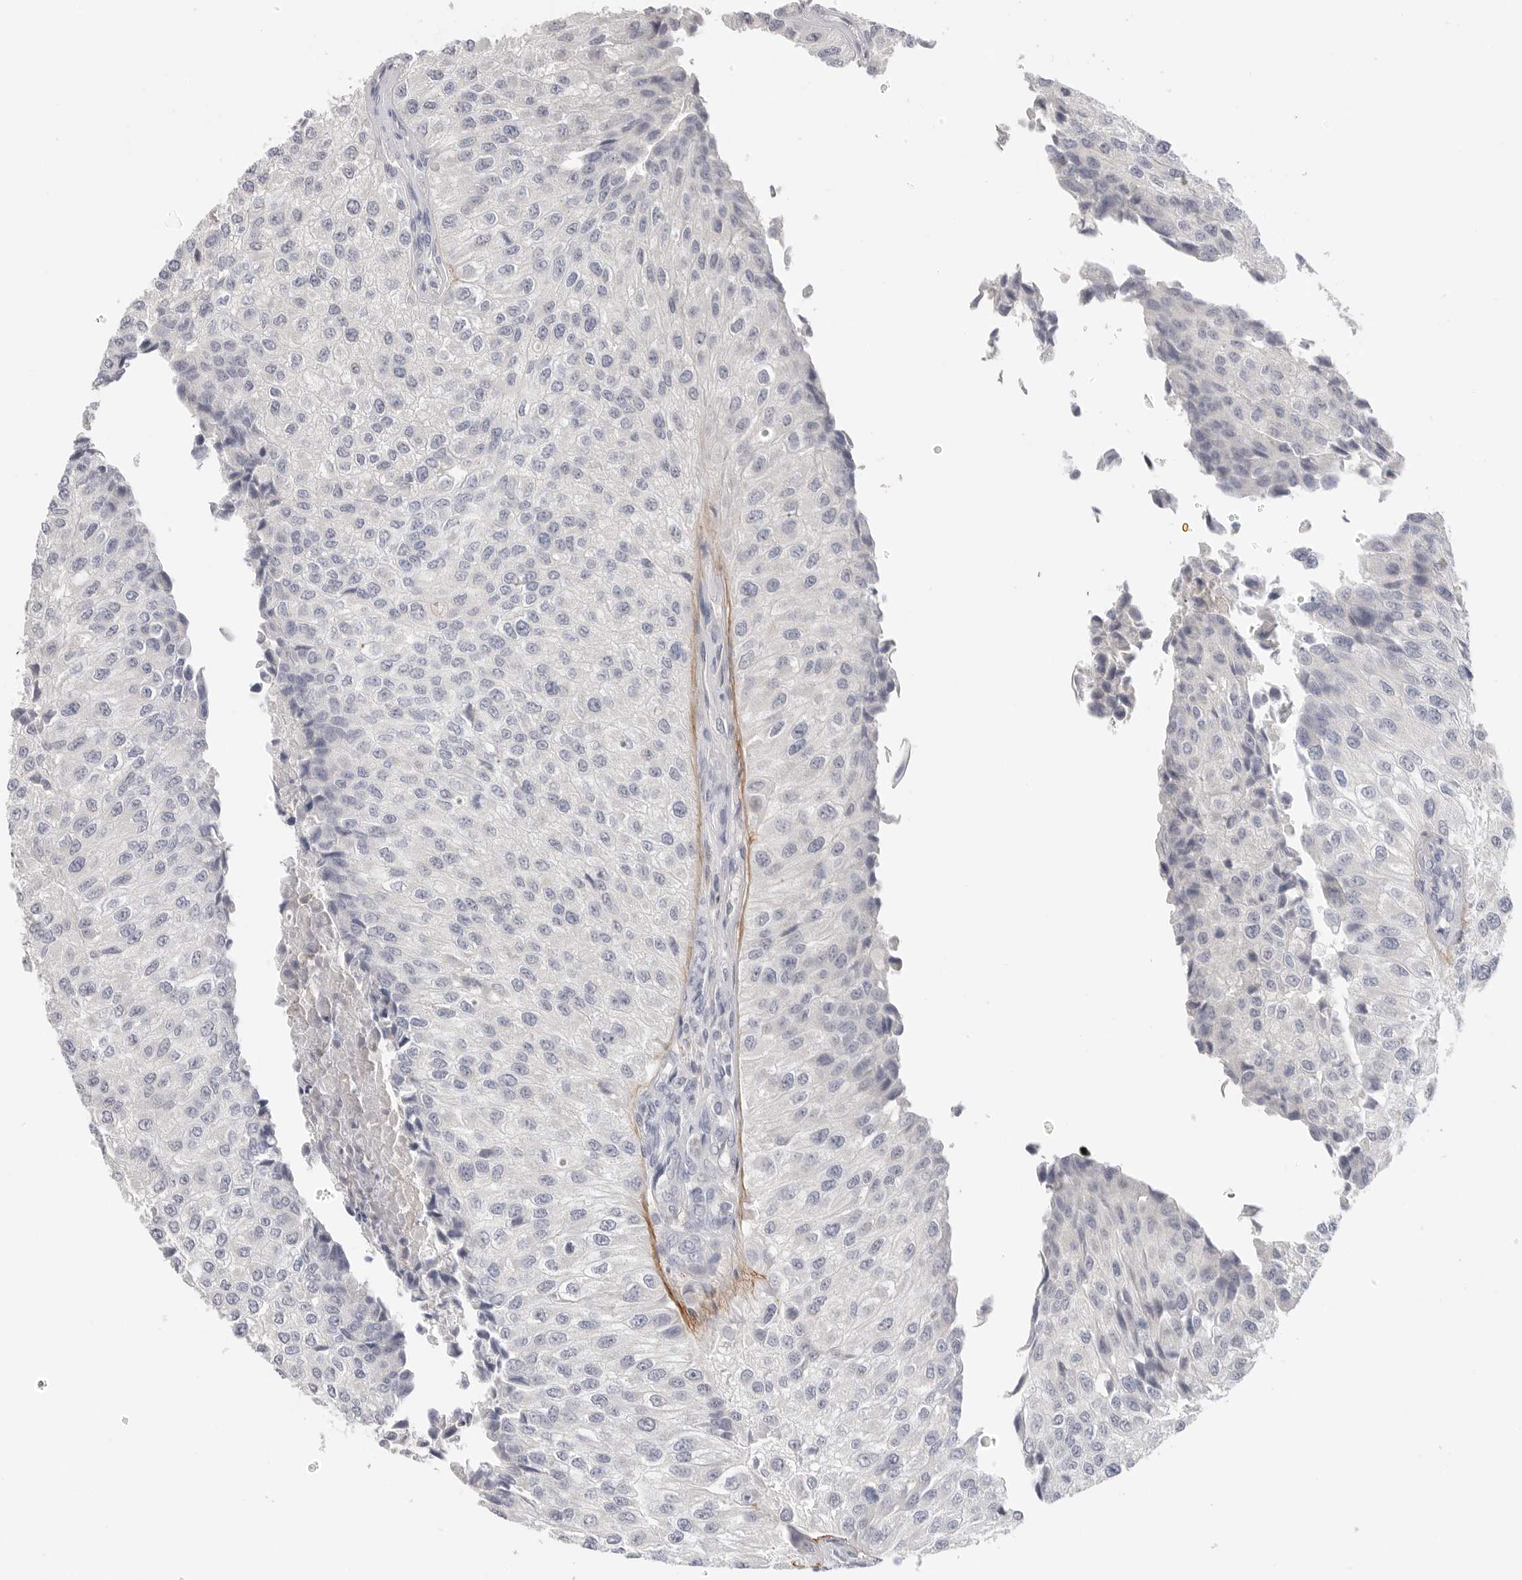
{"staining": {"intensity": "negative", "quantity": "none", "location": "none"}, "tissue": "urothelial cancer", "cell_type": "Tumor cells", "image_type": "cancer", "snomed": [{"axis": "morphology", "description": "Urothelial carcinoma, High grade"}, {"axis": "topography", "description": "Kidney"}, {"axis": "topography", "description": "Urinary bladder"}], "caption": "The image reveals no significant expression in tumor cells of high-grade urothelial carcinoma.", "gene": "FBN2", "patient": {"sex": "male", "age": 77}}